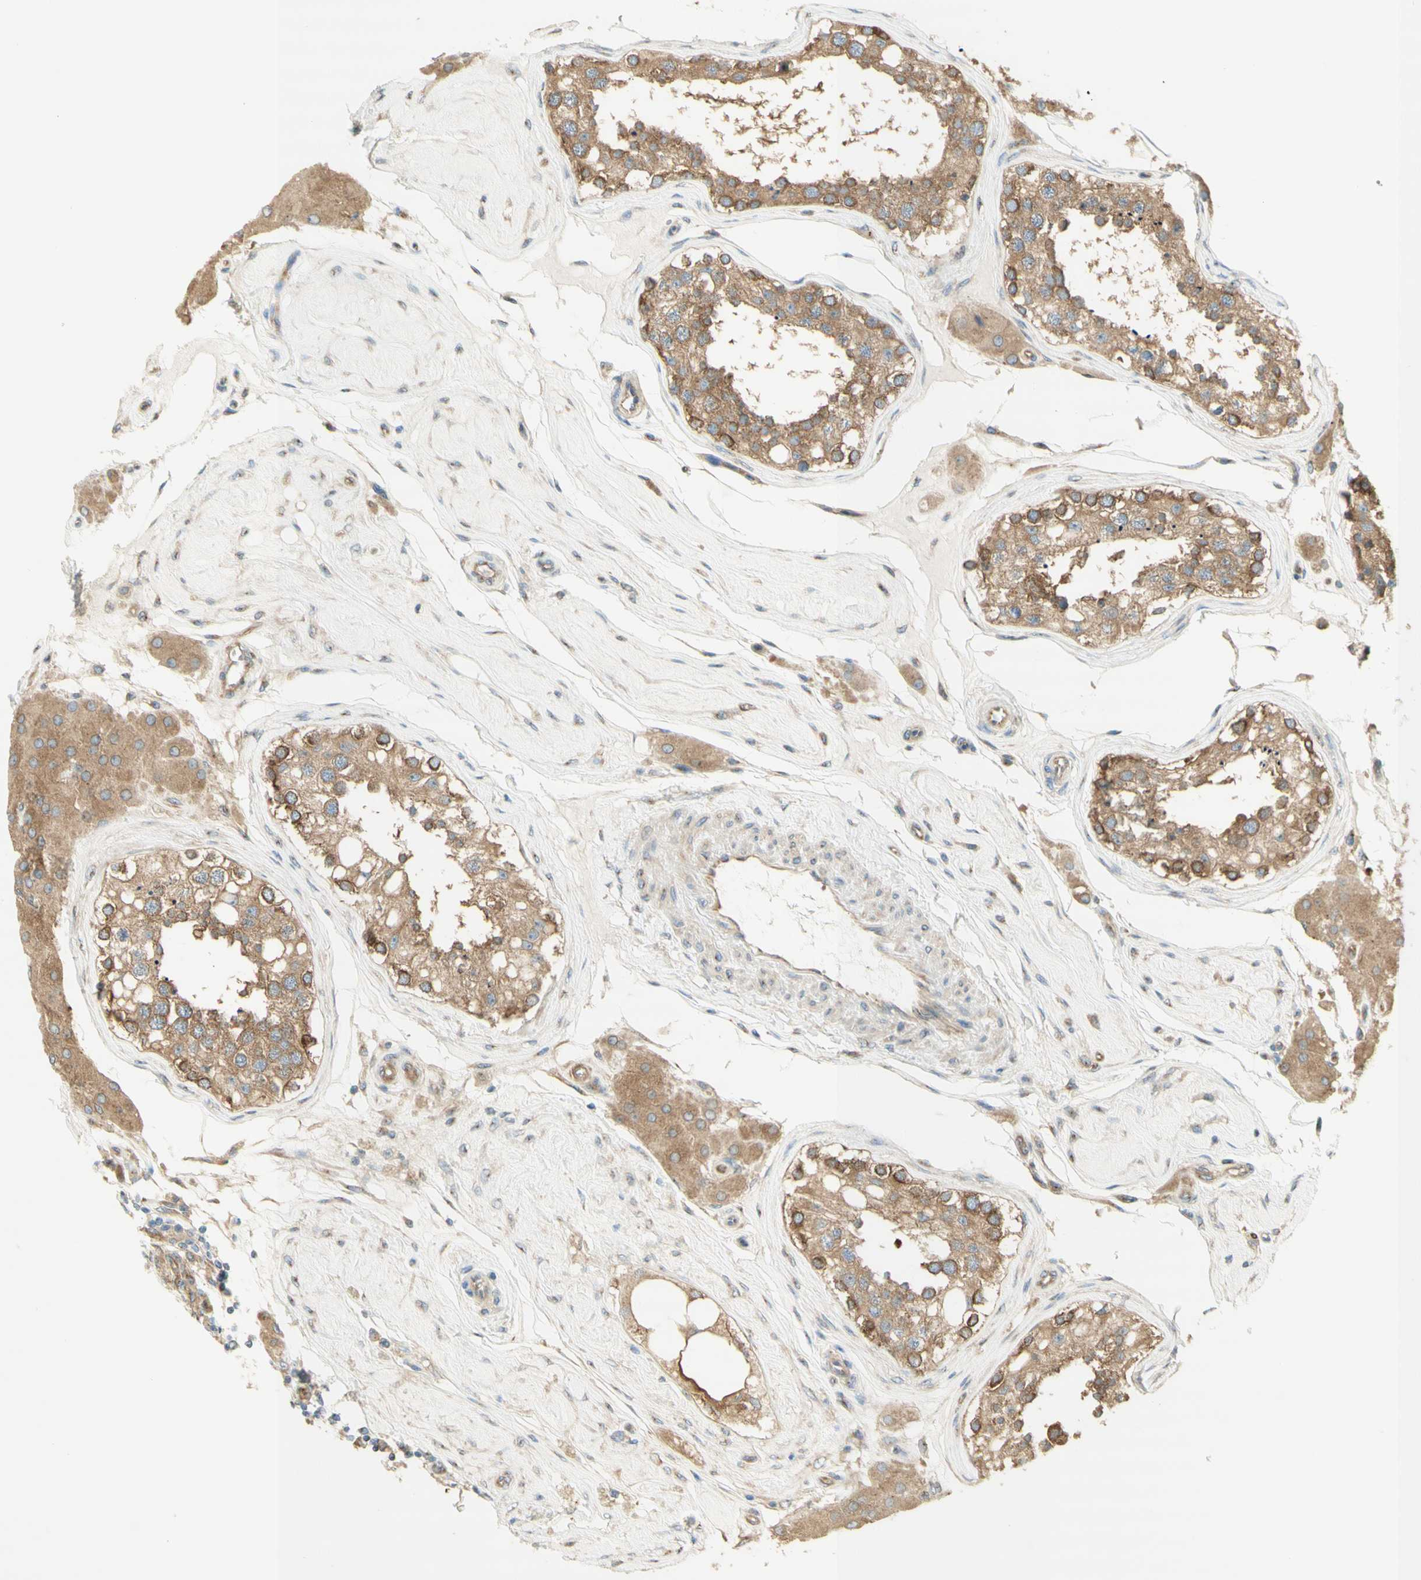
{"staining": {"intensity": "strong", "quantity": "<25%", "location": "cytoplasmic/membranous"}, "tissue": "testis", "cell_type": "Cells in seminiferous ducts", "image_type": "normal", "snomed": [{"axis": "morphology", "description": "Normal tissue, NOS"}, {"axis": "topography", "description": "Testis"}], "caption": "Strong cytoplasmic/membranous staining is identified in approximately <25% of cells in seminiferous ducts in unremarkable testis.", "gene": "DYNC1H1", "patient": {"sex": "male", "age": 68}}